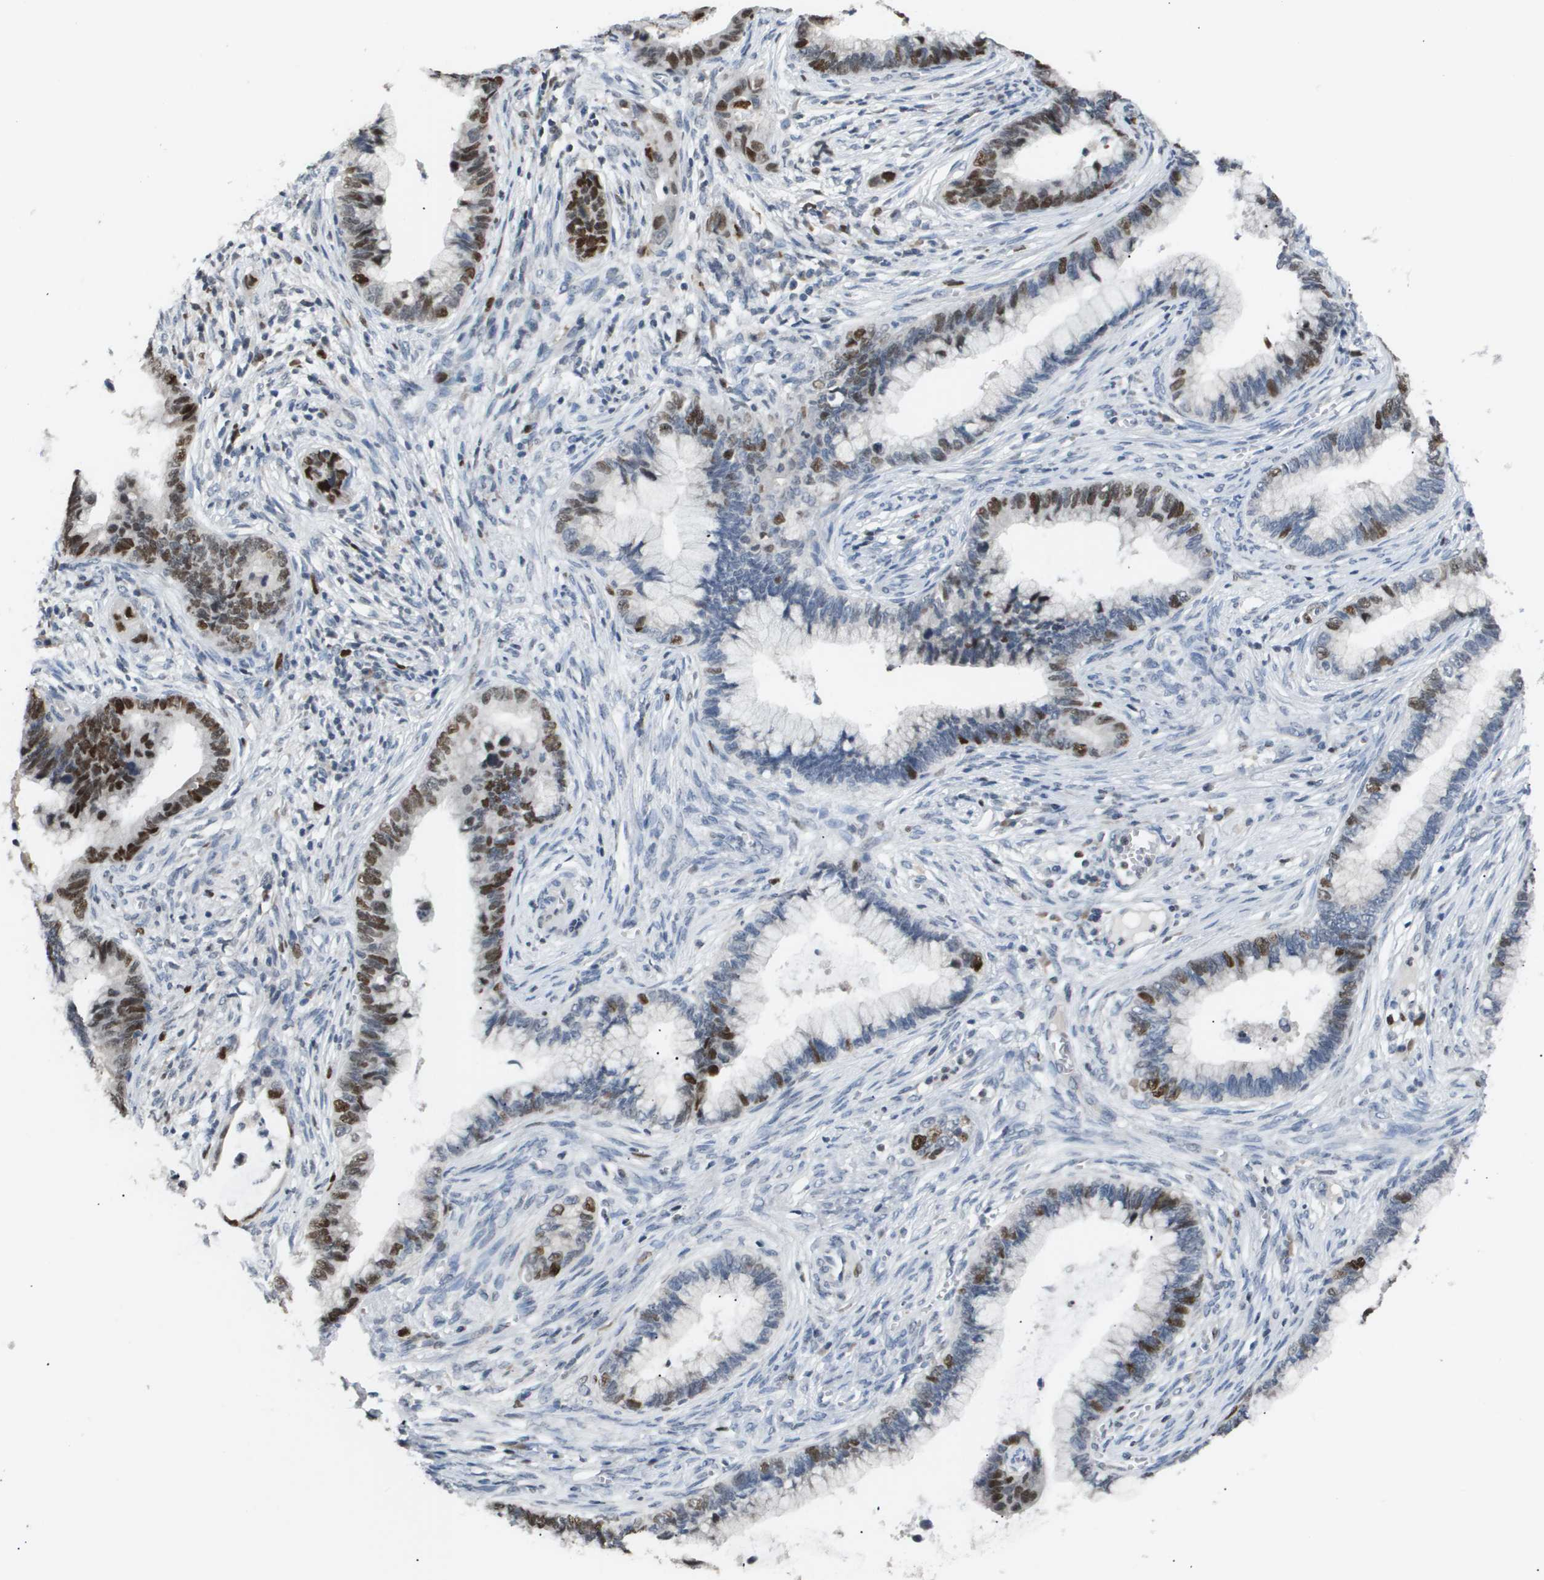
{"staining": {"intensity": "strong", "quantity": "25%-75%", "location": "nuclear"}, "tissue": "cervical cancer", "cell_type": "Tumor cells", "image_type": "cancer", "snomed": [{"axis": "morphology", "description": "Adenocarcinoma, NOS"}, {"axis": "topography", "description": "Cervix"}], "caption": "Immunohistochemistry (IHC) of cervical cancer (adenocarcinoma) demonstrates high levels of strong nuclear expression in approximately 25%-75% of tumor cells. Using DAB (brown) and hematoxylin (blue) stains, captured at high magnification using brightfield microscopy.", "gene": "ANAPC2", "patient": {"sex": "female", "age": 44}}